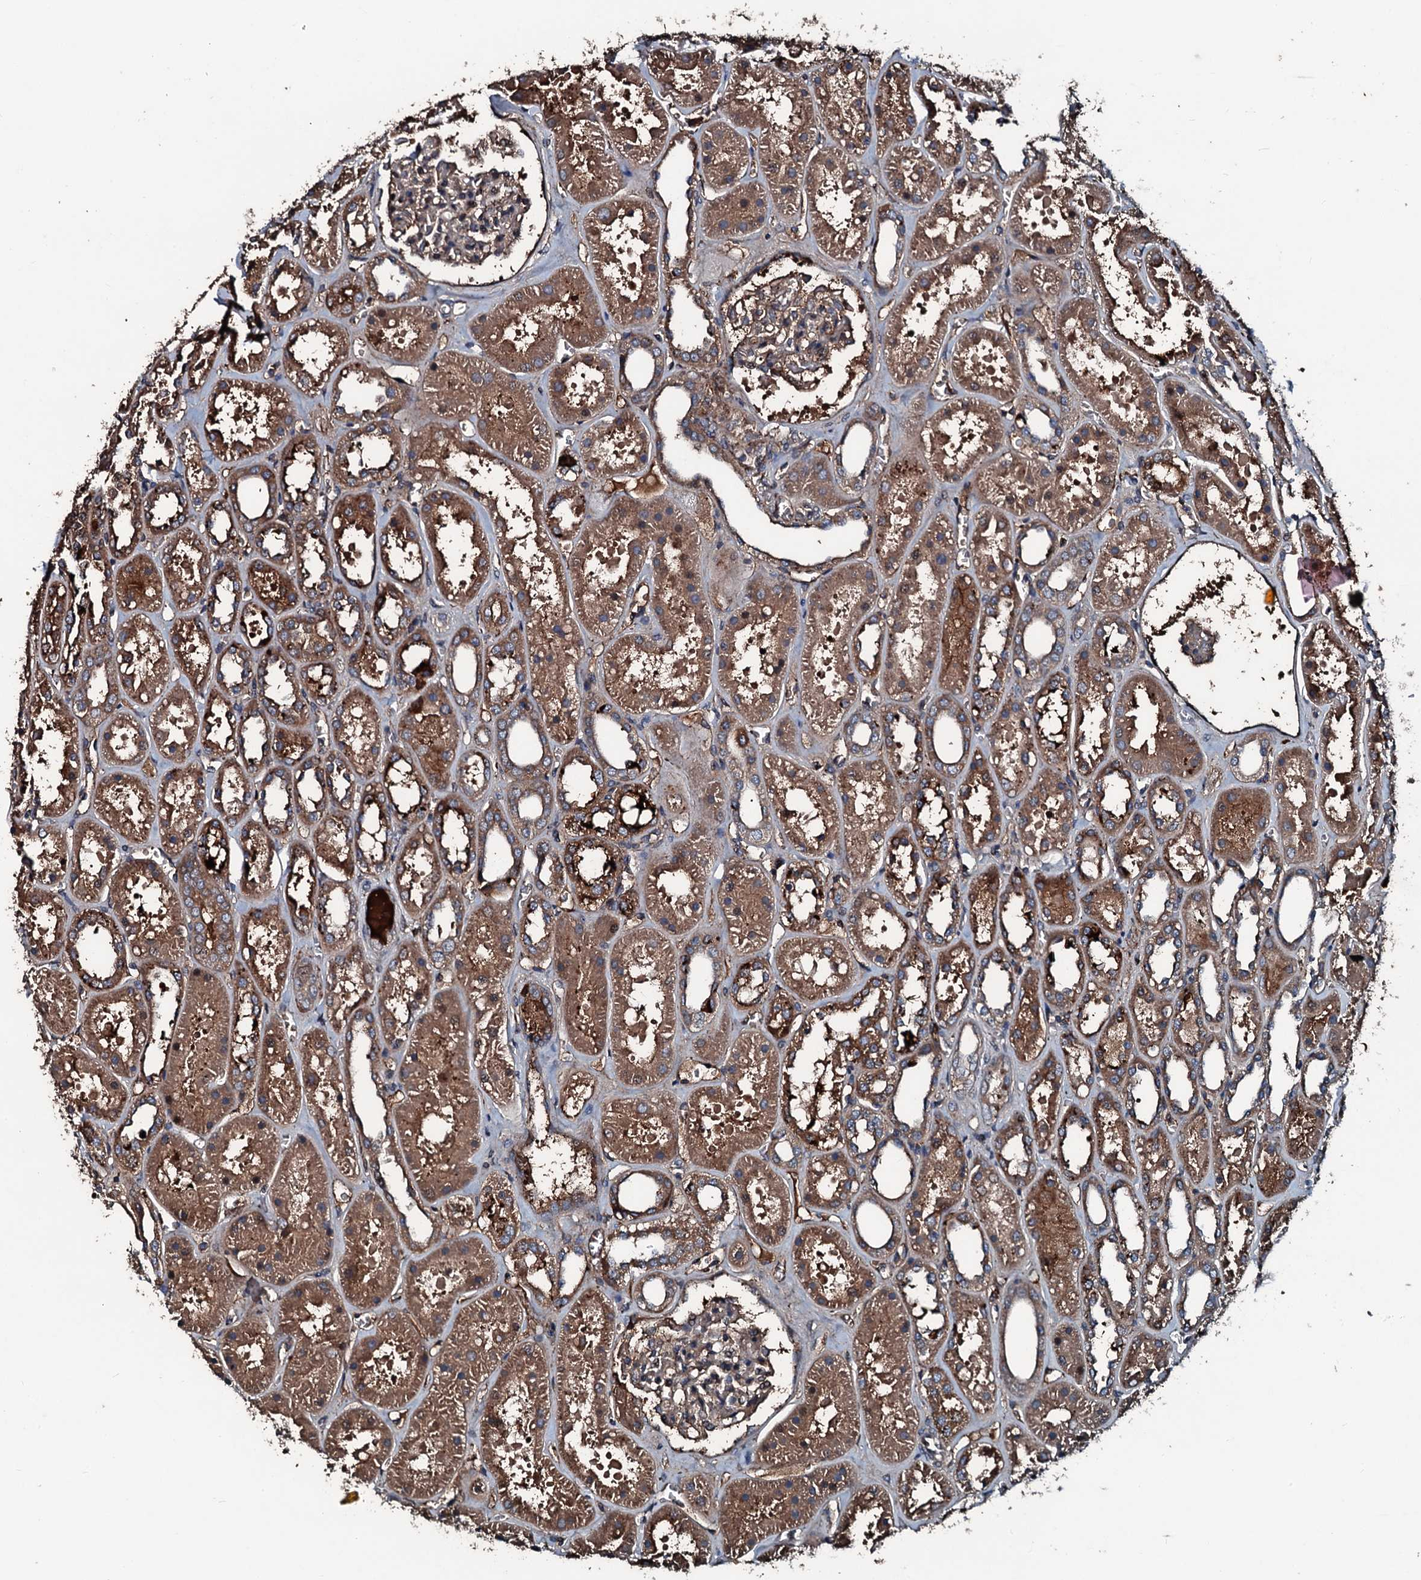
{"staining": {"intensity": "weak", "quantity": "25%-75%", "location": "cytoplasmic/membranous"}, "tissue": "kidney", "cell_type": "Cells in glomeruli", "image_type": "normal", "snomed": [{"axis": "morphology", "description": "Normal tissue, NOS"}, {"axis": "topography", "description": "Kidney"}], "caption": "An IHC histopathology image of normal tissue is shown. Protein staining in brown shows weak cytoplasmic/membranous positivity in kidney within cells in glomeruli. Nuclei are stained in blue.", "gene": "AARS1", "patient": {"sex": "female", "age": 41}}